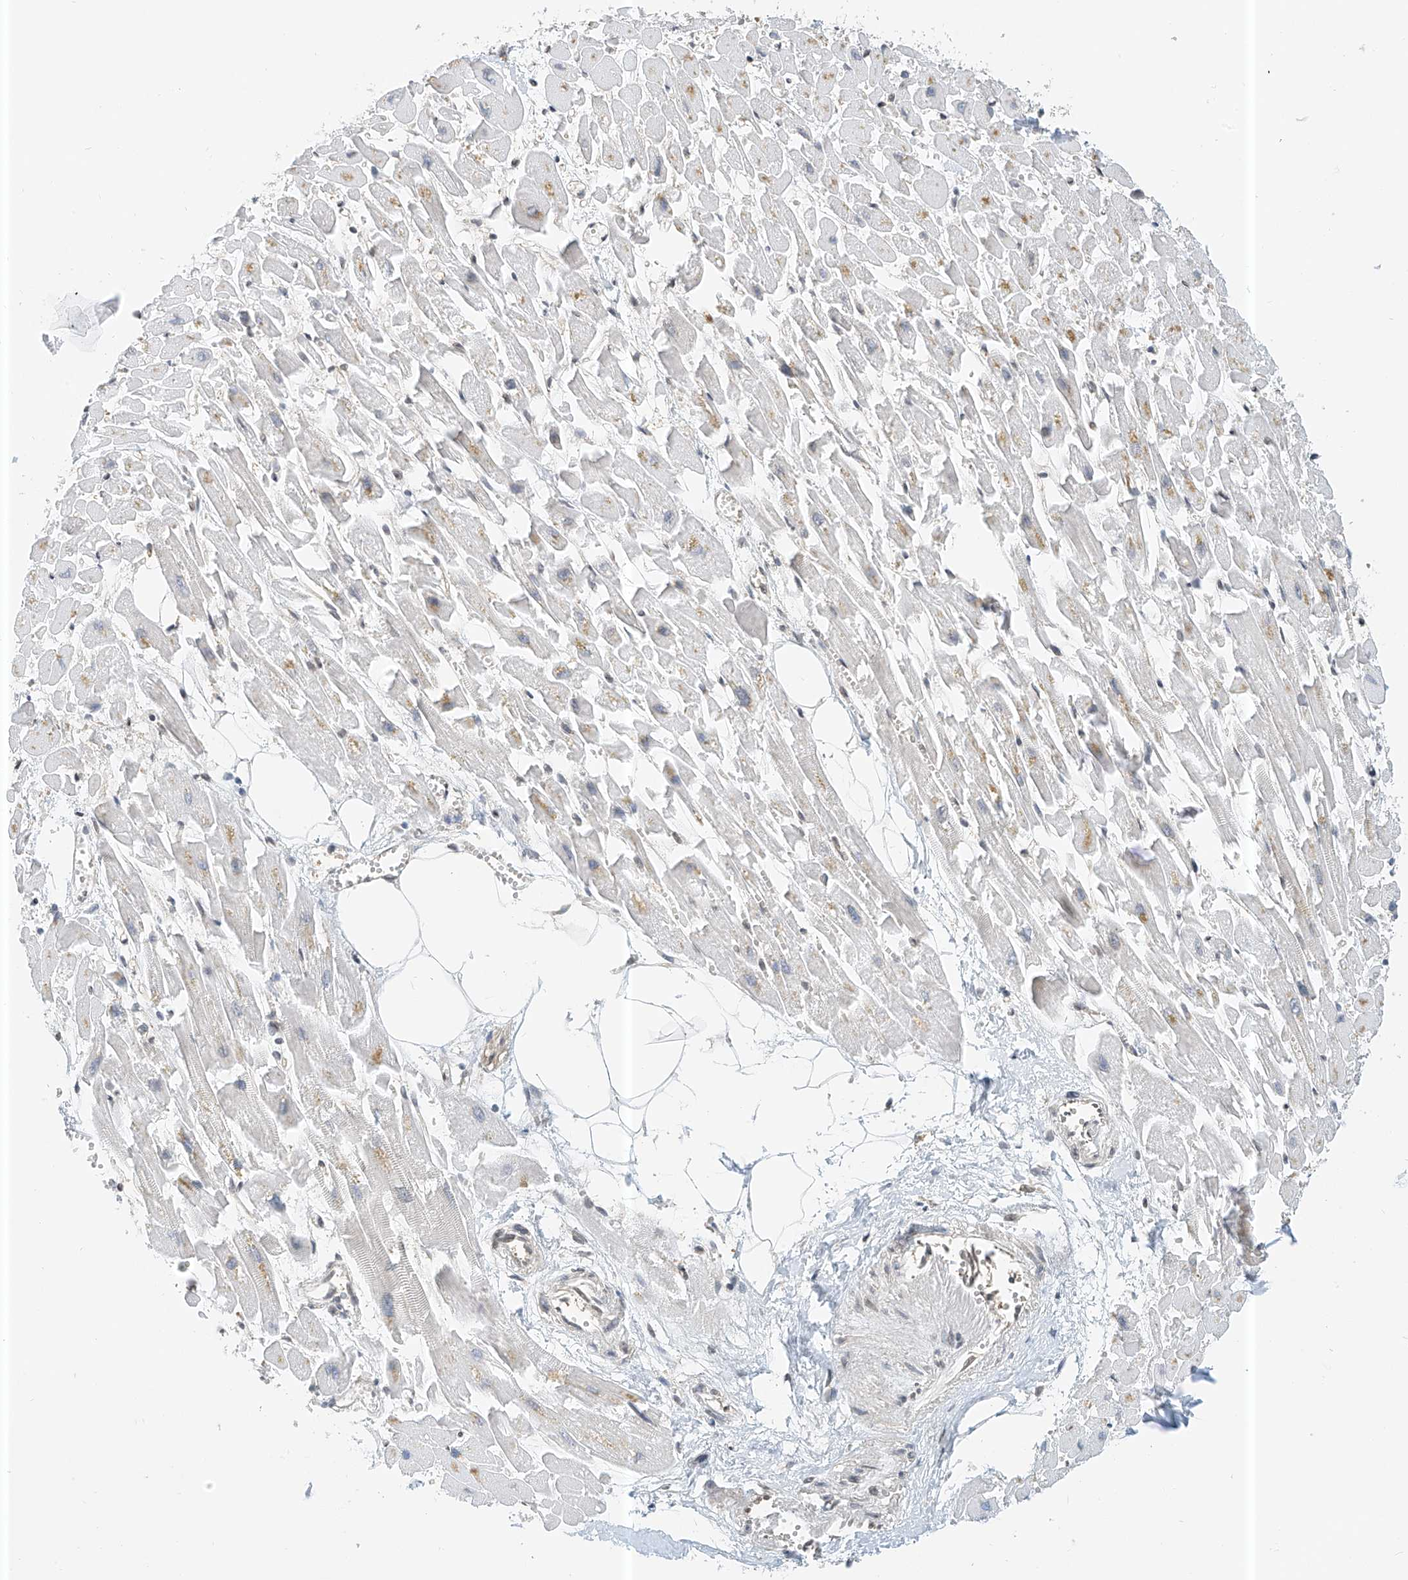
{"staining": {"intensity": "weak", "quantity": "<25%", "location": "cytoplasmic/membranous"}, "tissue": "heart muscle", "cell_type": "Cardiomyocytes", "image_type": "normal", "snomed": [{"axis": "morphology", "description": "Normal tissue, NOS"}, {"axis": "topography", "description": "Heart"}], "caption": "Cardiomyocytes are negative for brown protein staining in benign heart muscle. (Immunohistochemistry (ihc), brightfield microscopy, high magnification).", "gene": "PPA2", "patient": {"sex": "female", "age": 64}}